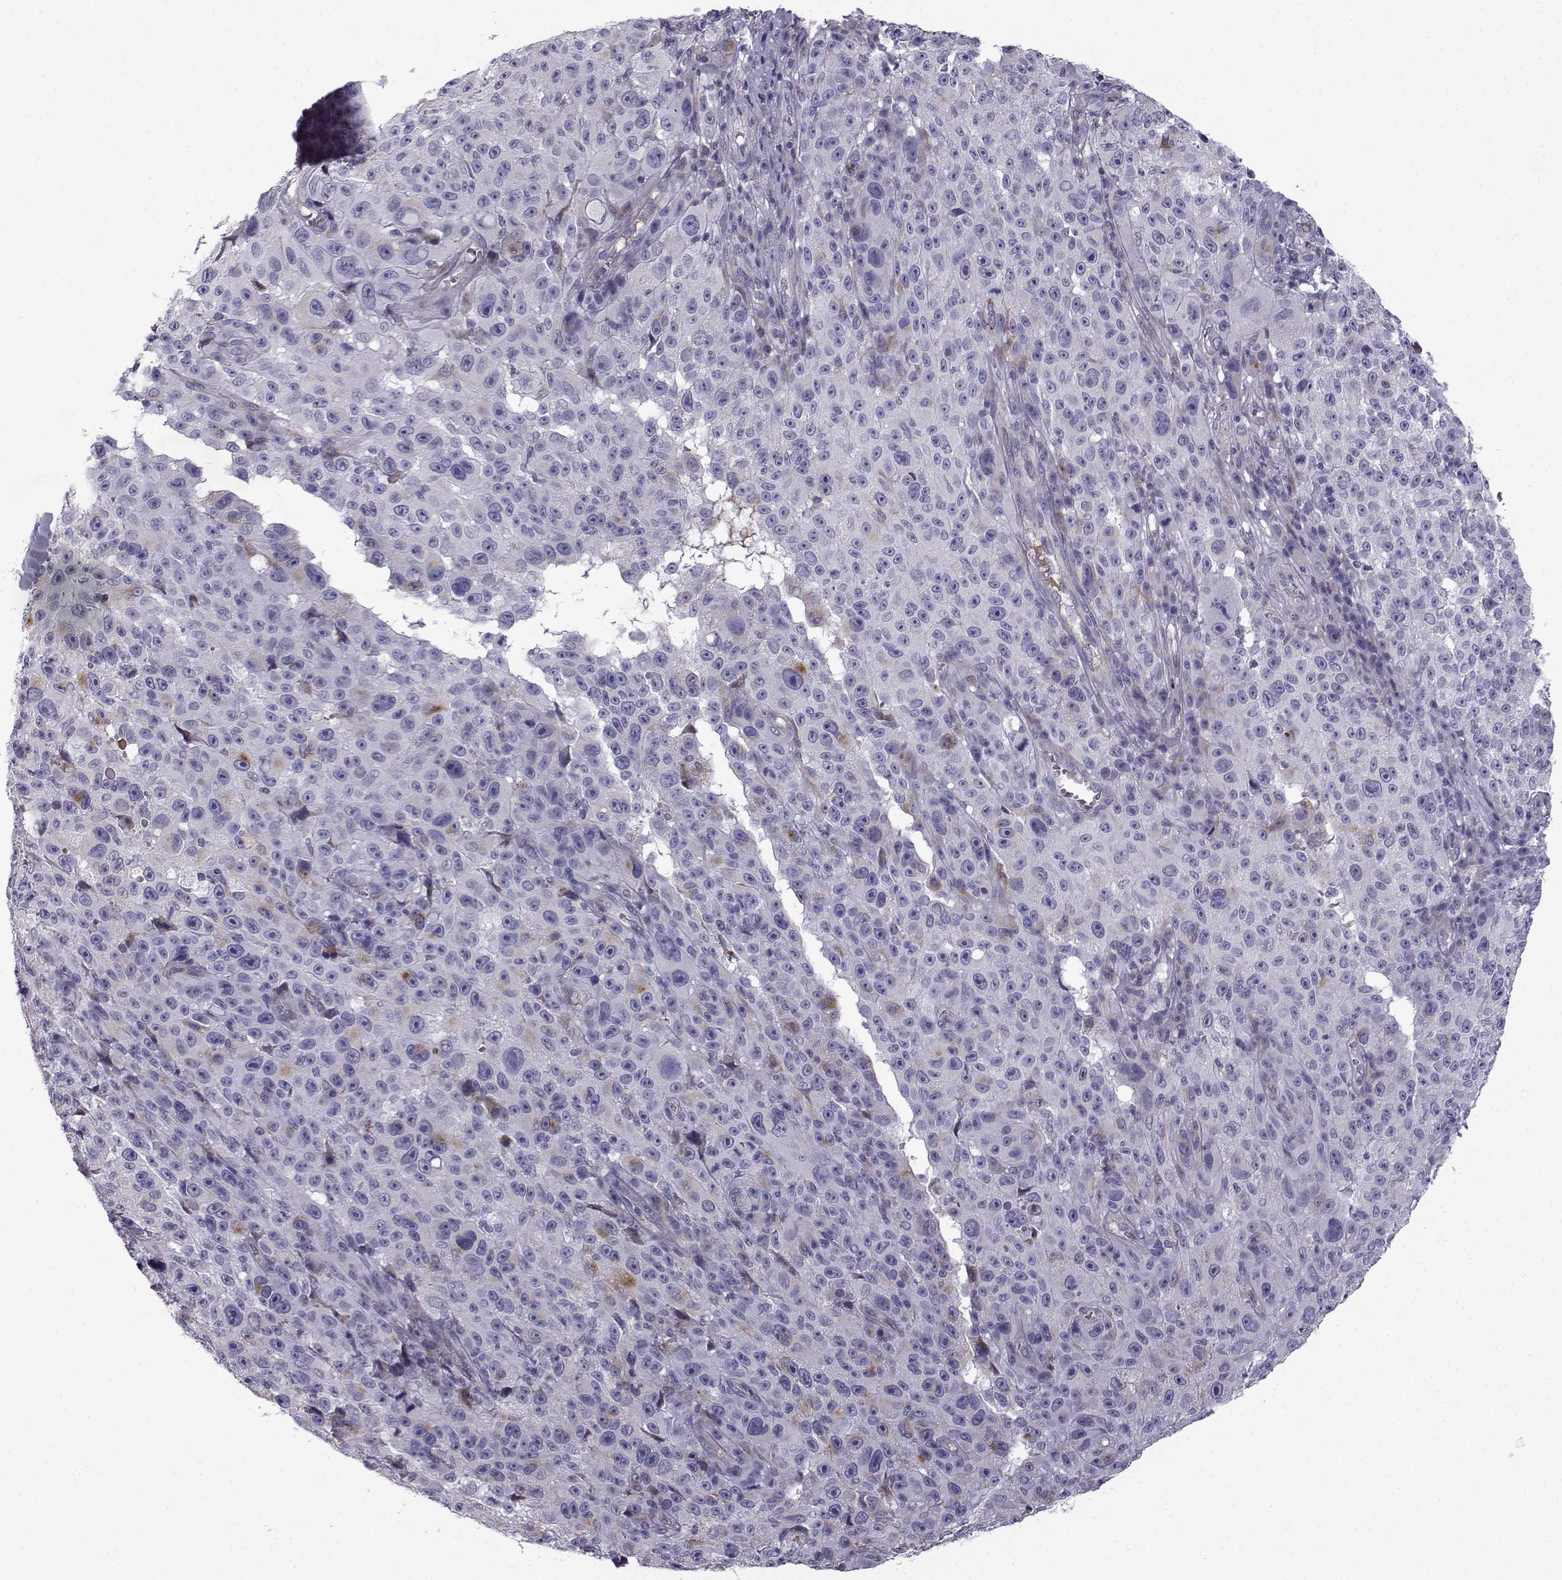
{"staining": {"intensity": "negative", "quantity": "none", "location": "none"}, "tissue": "melanoma", "cell_type": "Tumor cells", "image_type": "cancer", "snomed": [{"axis": "morphology", "description": "Malignant melanoma, NOS"}, {"axis": "topography", "description": "Skin"}], "caption": "The IHC image has no significant positivity in tumor cells of melanoma tissue. (IHC, brightfield microscopy, high magnification).", "gene": "CALCR", "patient": {"sex": "female", "age": 82}}